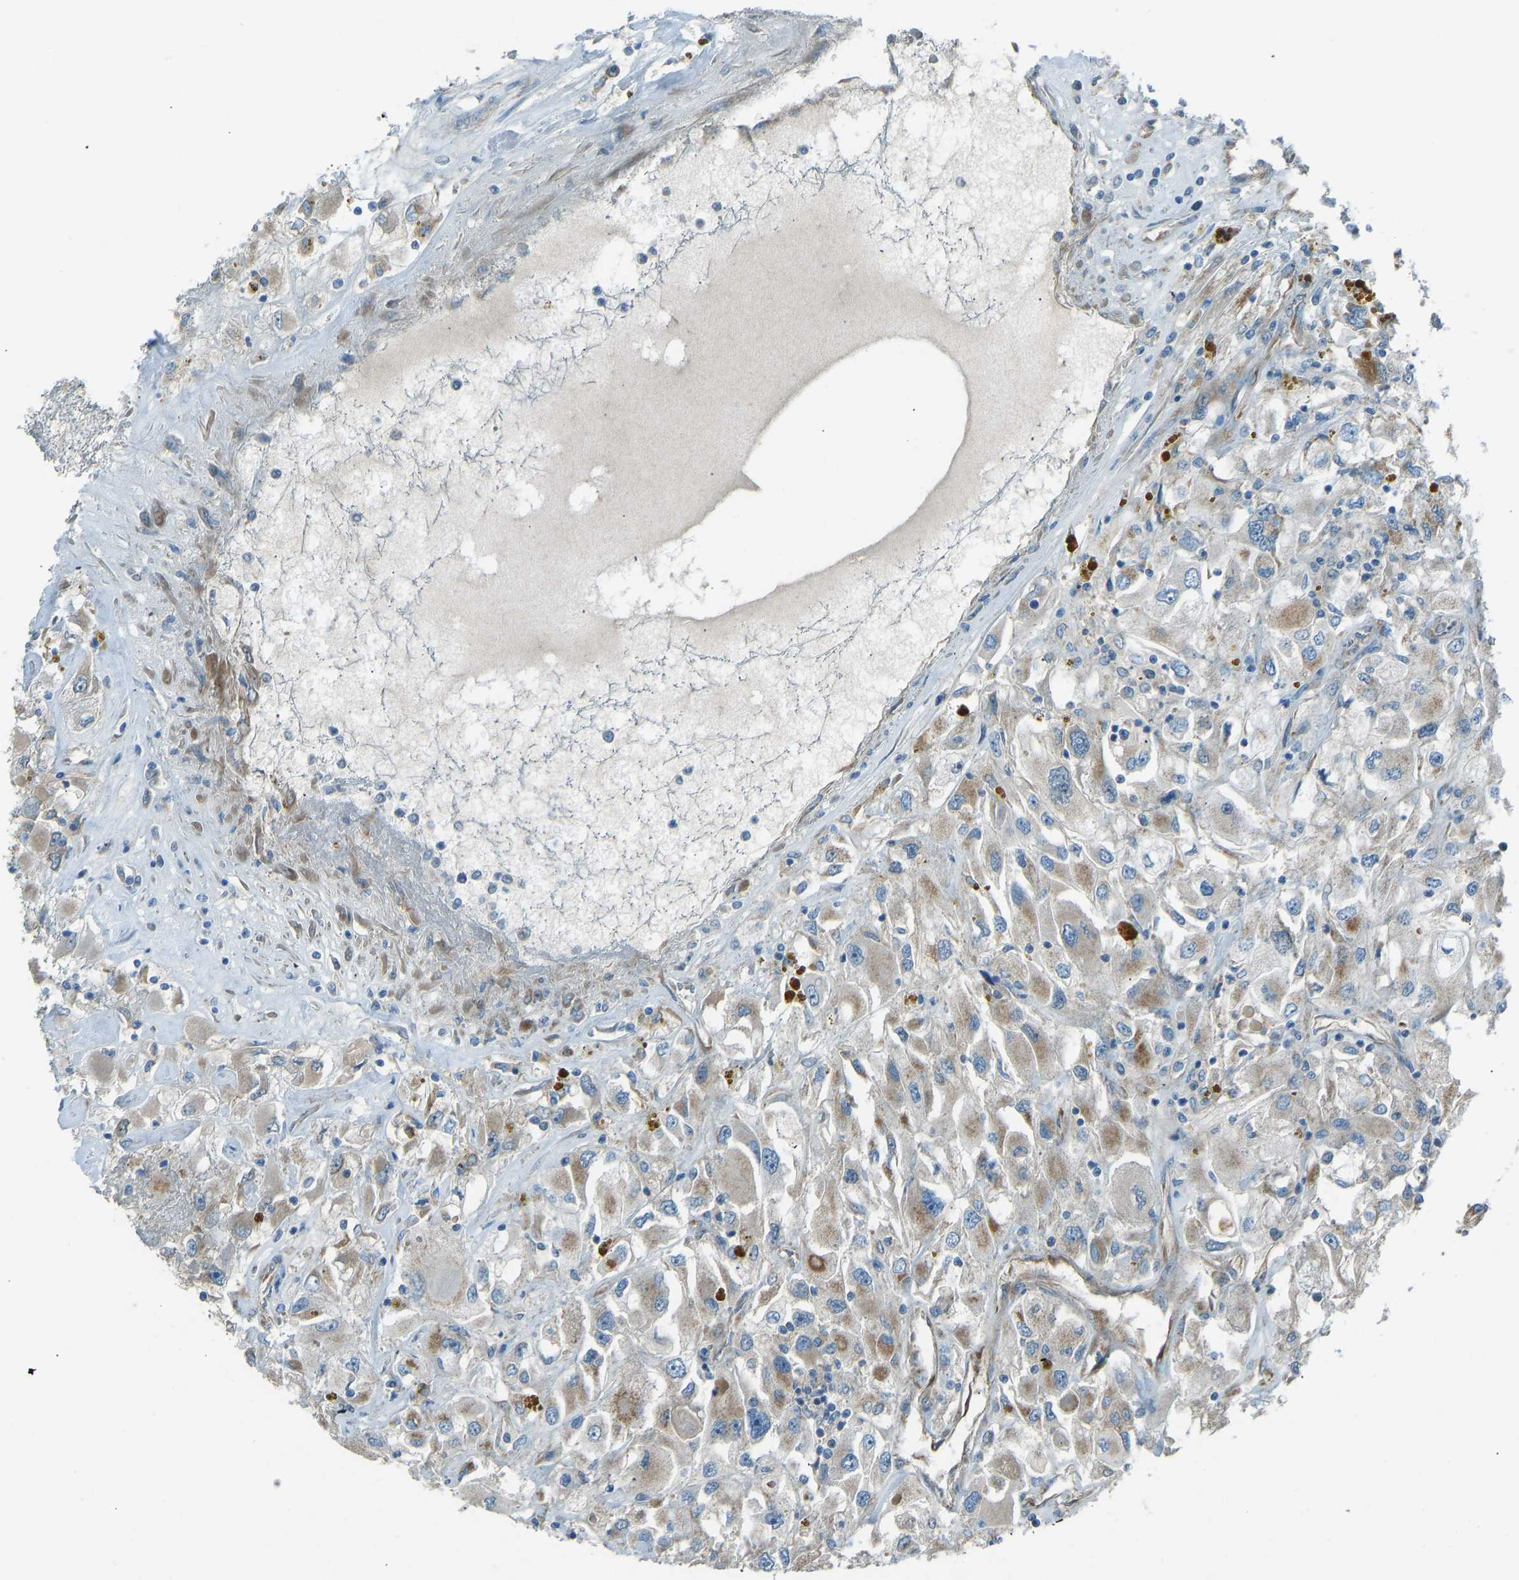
{"staining": {"intensity": "moderate", "quantity": ">75%", "location": "cytoplasmic/membranous"}, "tissue": "renal cancer", "cell_type": "Tumor cells", "image_type": "cancer", "snomed": [{"axis": "morphology", "description": "Adenocarcinoma, NOS"}, {"axis": "topography", "description": "Kidney"}], "caption": "This image shows immunohistochemistry (IHC) staining of human adenocarcinoma (renal), with medium moderate cytoplasmic/membranous expression in approximately >75% of tumor cells.", "gene": "STAU2", "patient": {"sex": "female", "age": 52}}